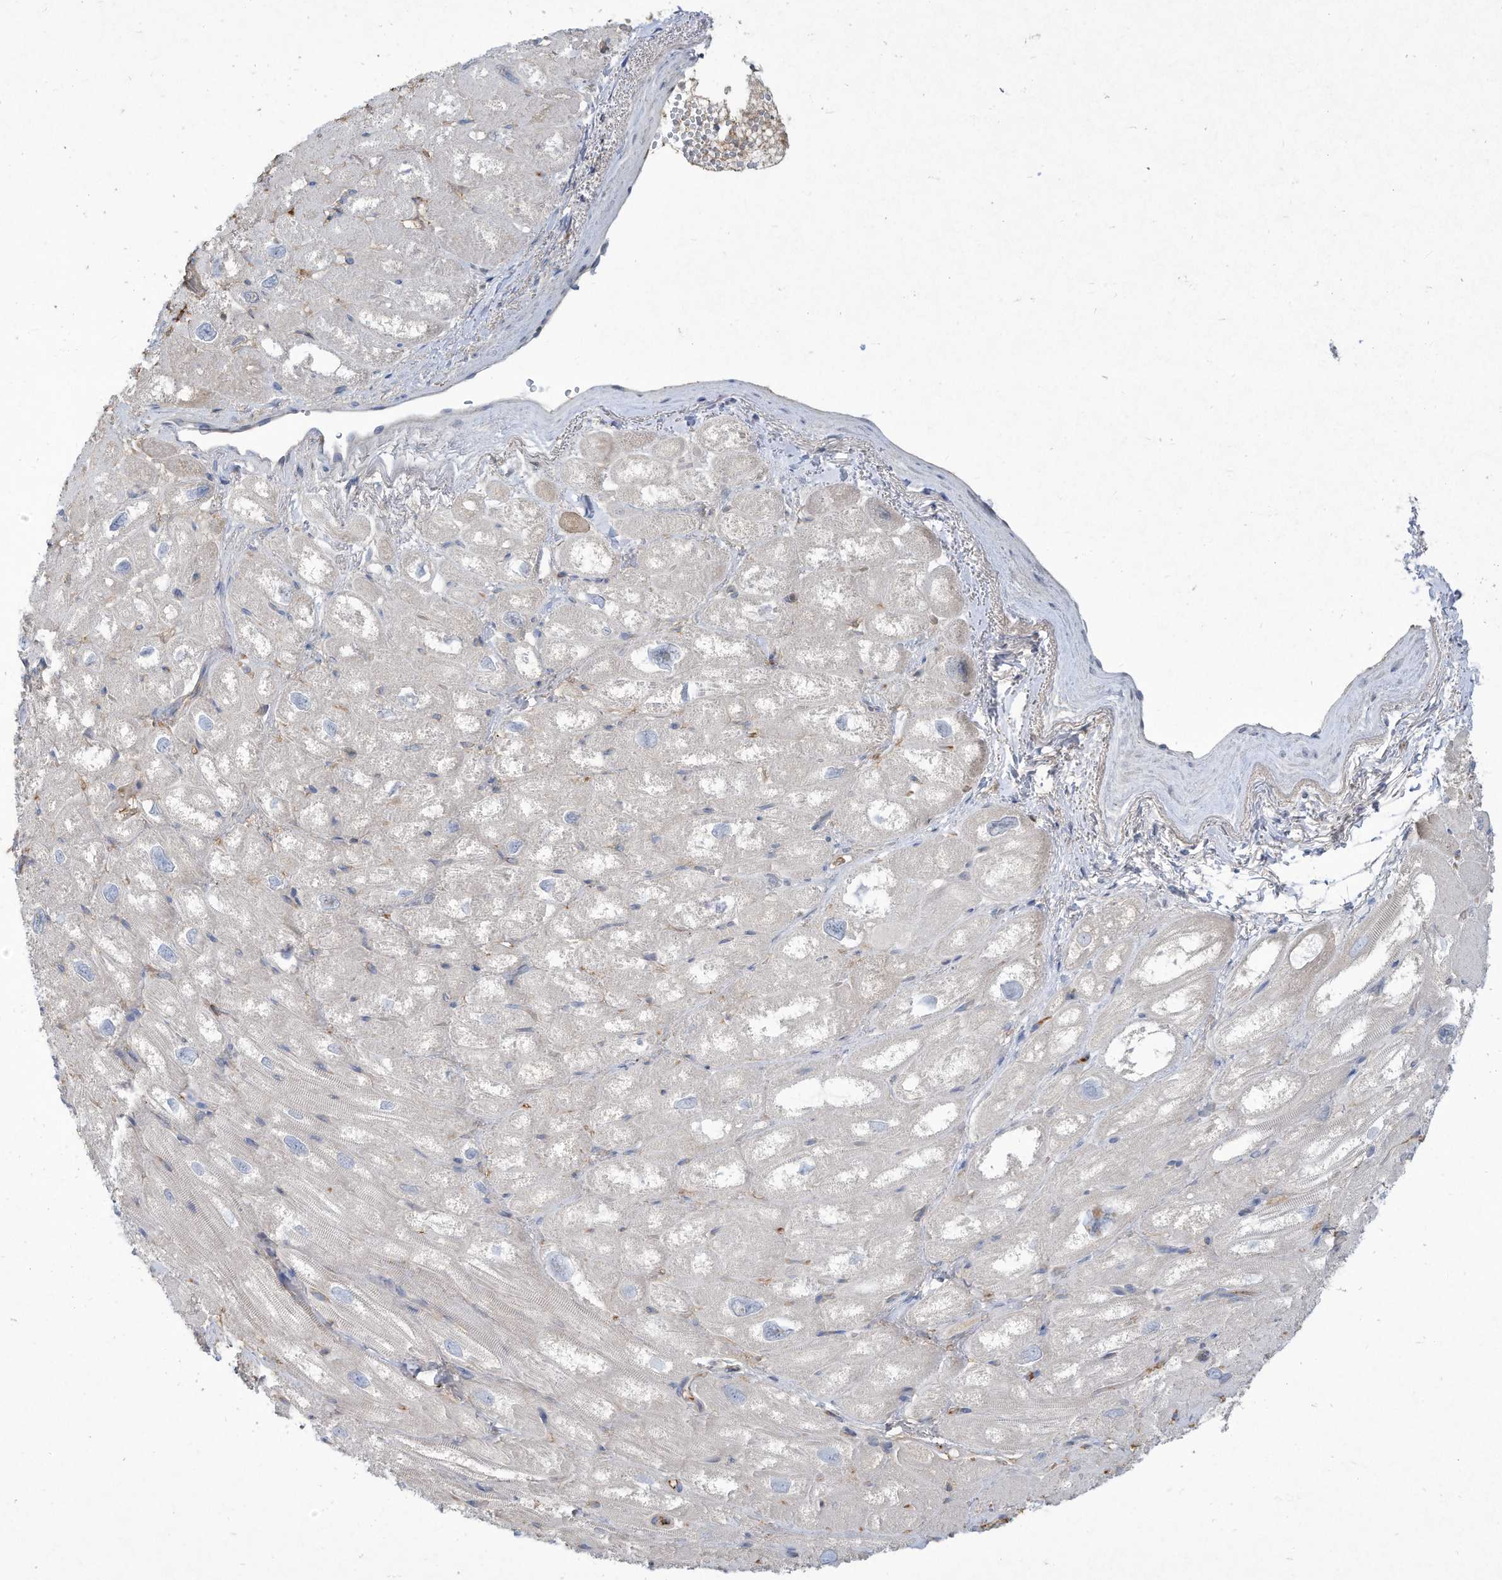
{"staining": {"intensity": "negative", "quantity": "none", "location": "none"}, "tissue": "heart muscle", "cell_type": "Cardiomyocytes", "image_type": "normal", "snomed": [{"axis": "morphology", "description": "Normal tissue, NOS"}, {"axis": "topography", "description": "Heart"}], "caption": "A high-resolution photomicrograph shows immunohistochemistry (IHC) staining of benign heart muscle, which shows no significant staining in cardiomyocytes.", "gene": "HAS3", "patient": {"sex": "male", "age": 50}}